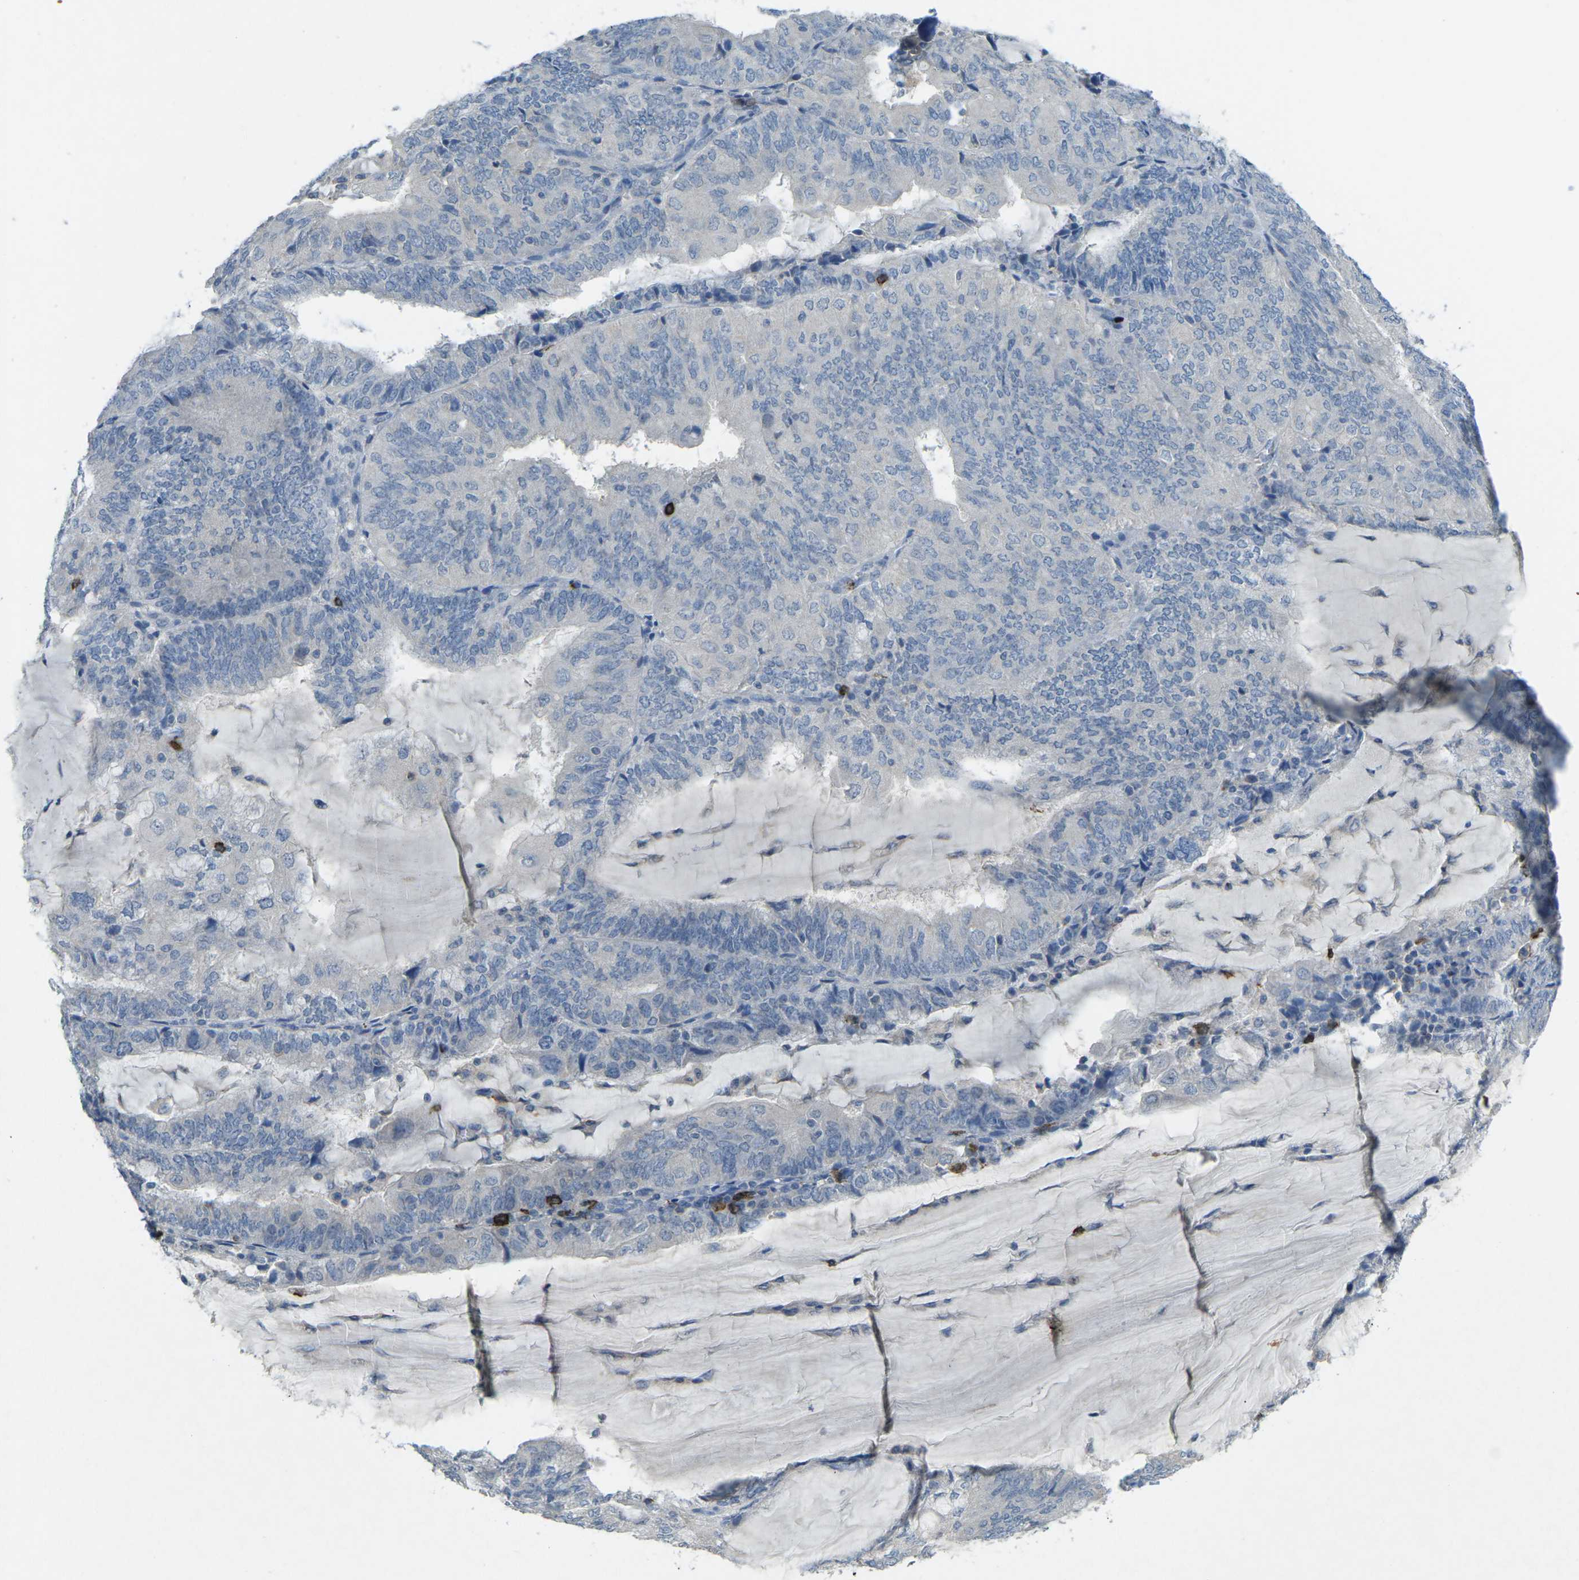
{"staining": {"intensity": "negative", "quantity": "none", "location": "none"}, "tissue": "endometrial cancer", "cell_type": "Tumor cells", "image_type": "cancer", "snomed": [{"axis": "morphology", "description": "Adenocarcinoma, NOS"}, {"axis": "topography", "description": "Endometrium"}], "caption": "This is a image of immunohistochemistry staining of endometrial cancer, which shows no staining in tumor cells.", "gene": "CD19", "patient": {"sex": "female", "age": 81}}